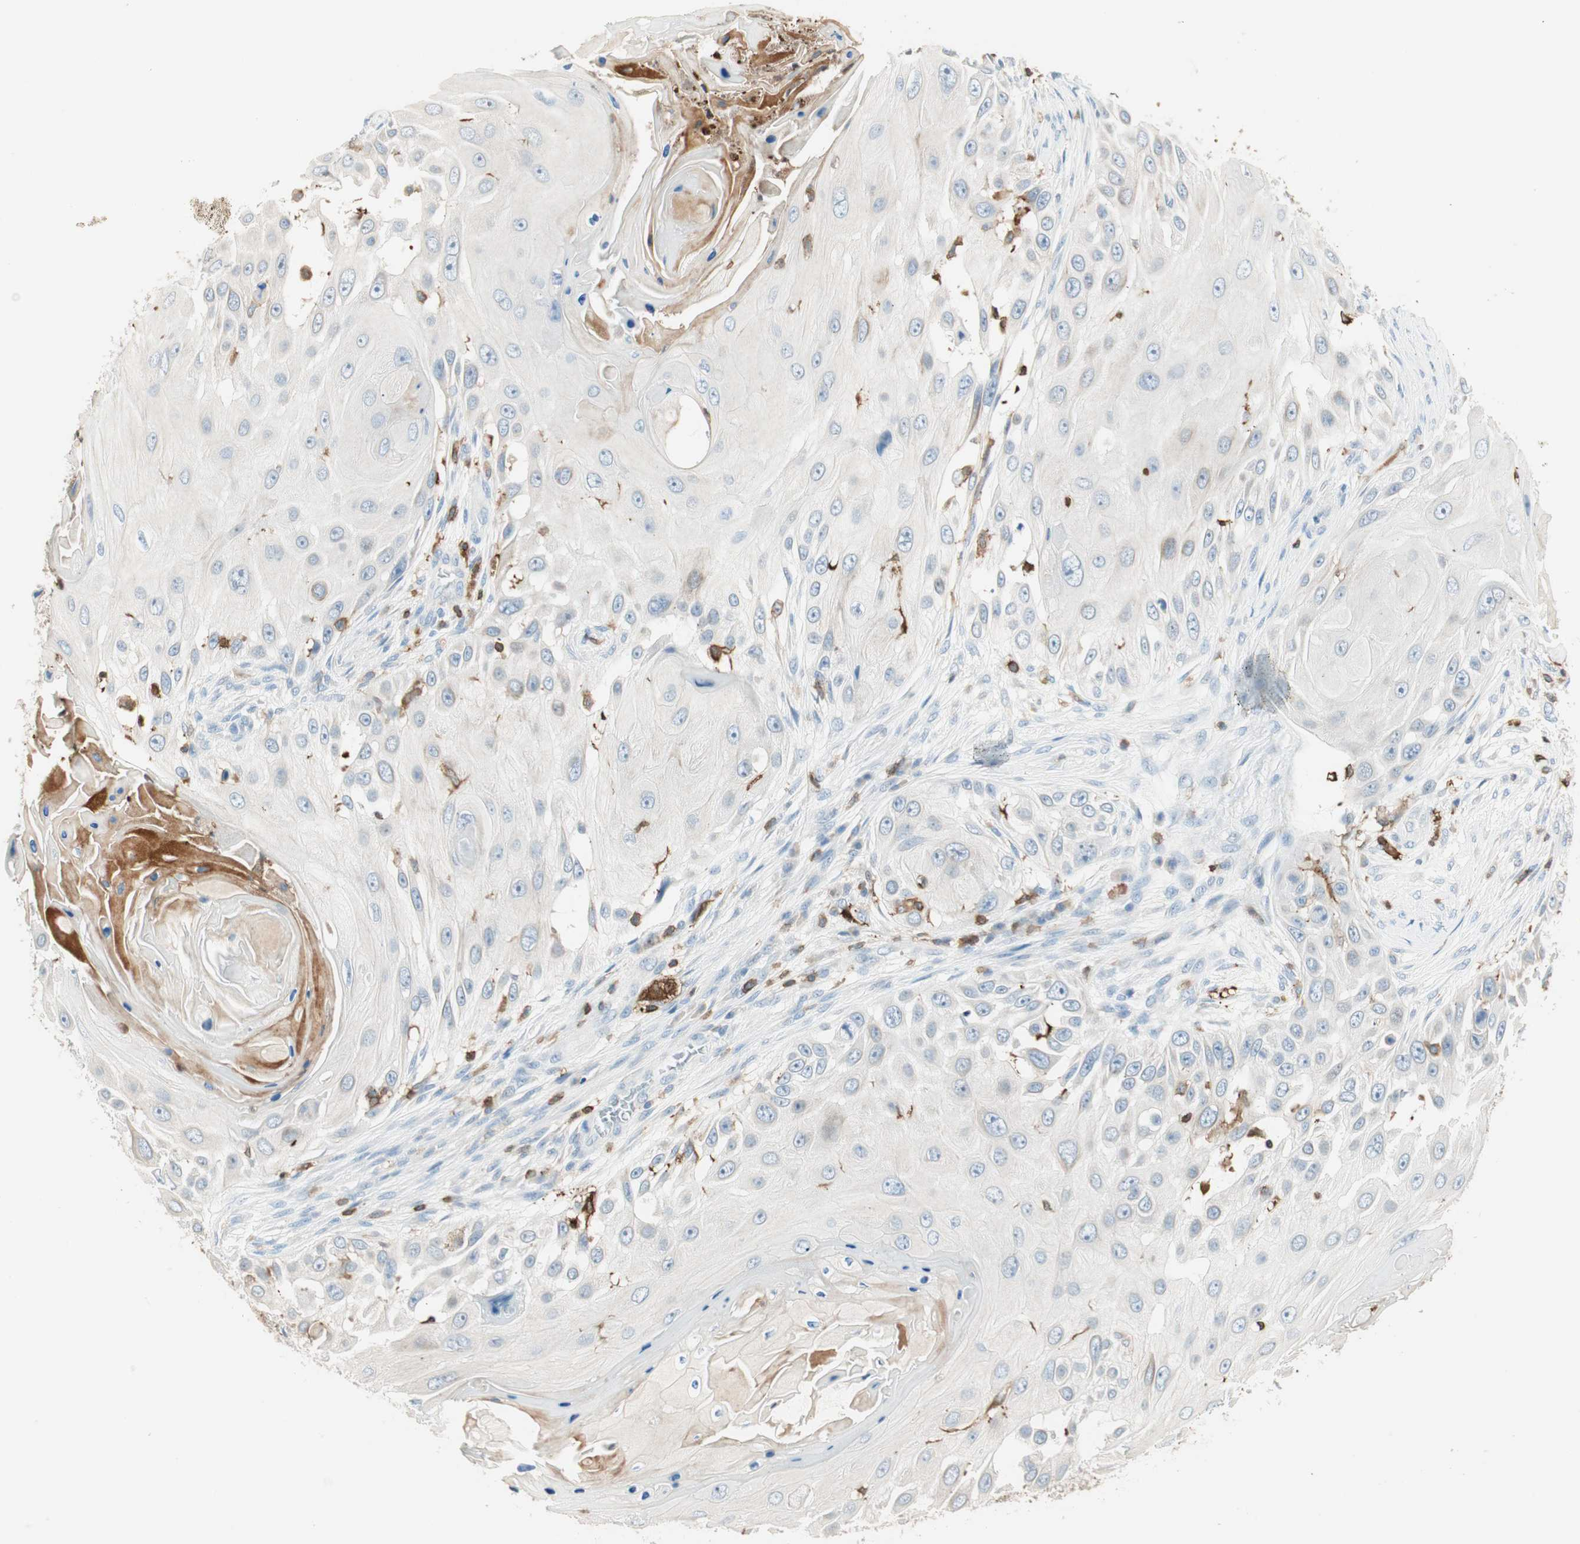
{"staining": {"intensity": "weak", "quantity": "25%-75%", "location": "cytoplasmic/membranous"}, "tissue": "skin cancer", "cell_type": "Tumor cells", "image_type": "cancer", "snomed": [{"axis": "morphology", "description": "Squamous cell carcinoma, NOS"}, {"axis": "topography", "description": "Skin"}], "caption": "Approximately 25%-75% of tumor cells in human skin cancer display weak cytoplasmic/membranous protein staining as visualized by brown immunohistochemical staining.", "gene": "HPGD", "patient": {"sex": "female", "age": 44}}